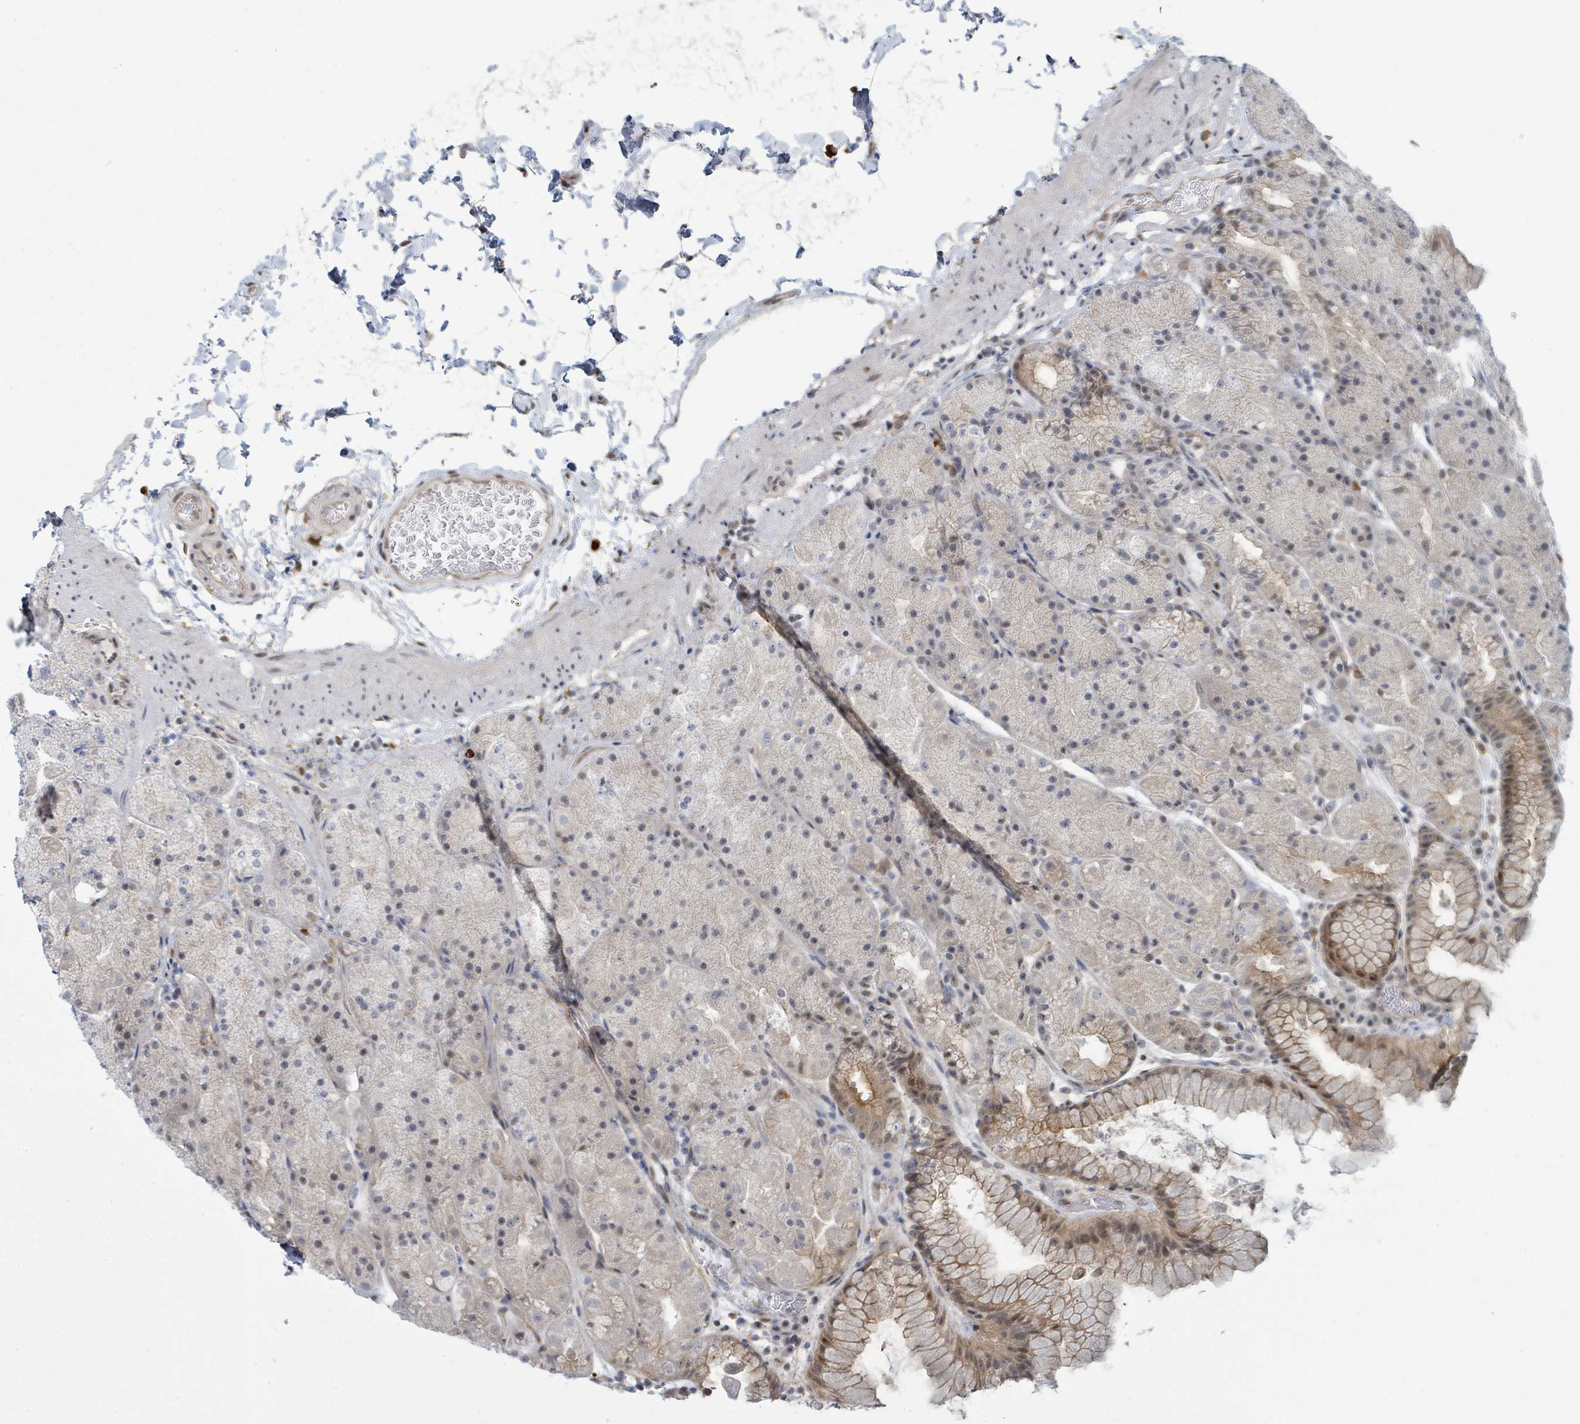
{"staining": {"intensity": "moderate", "quantity": "25%-75%", "location": "cytoplasmic/membranous,nuclear"}, "tissue": "stomach", "cell_type": "Glandular cells", "image_type": "normal", "snomed": [{"axis": "morphology", "description": "Normal tissue, NOS"}, {"axis": "topography", "description": "Stomach, upper"}, {"axis": "topography", "description": "Stomach, lower"}], "caption": "Moderate cytoplasmic/membranous,nuclear expression is appreciated in about 25%-75% of glandular cells in benign stomach. Using DAB (brown) and hematoxylin (blue) stains, captured at high magnification using brightfield microscopy.", "gene": "PSMG2", "patient": {"sex": "male", "age": 67}}